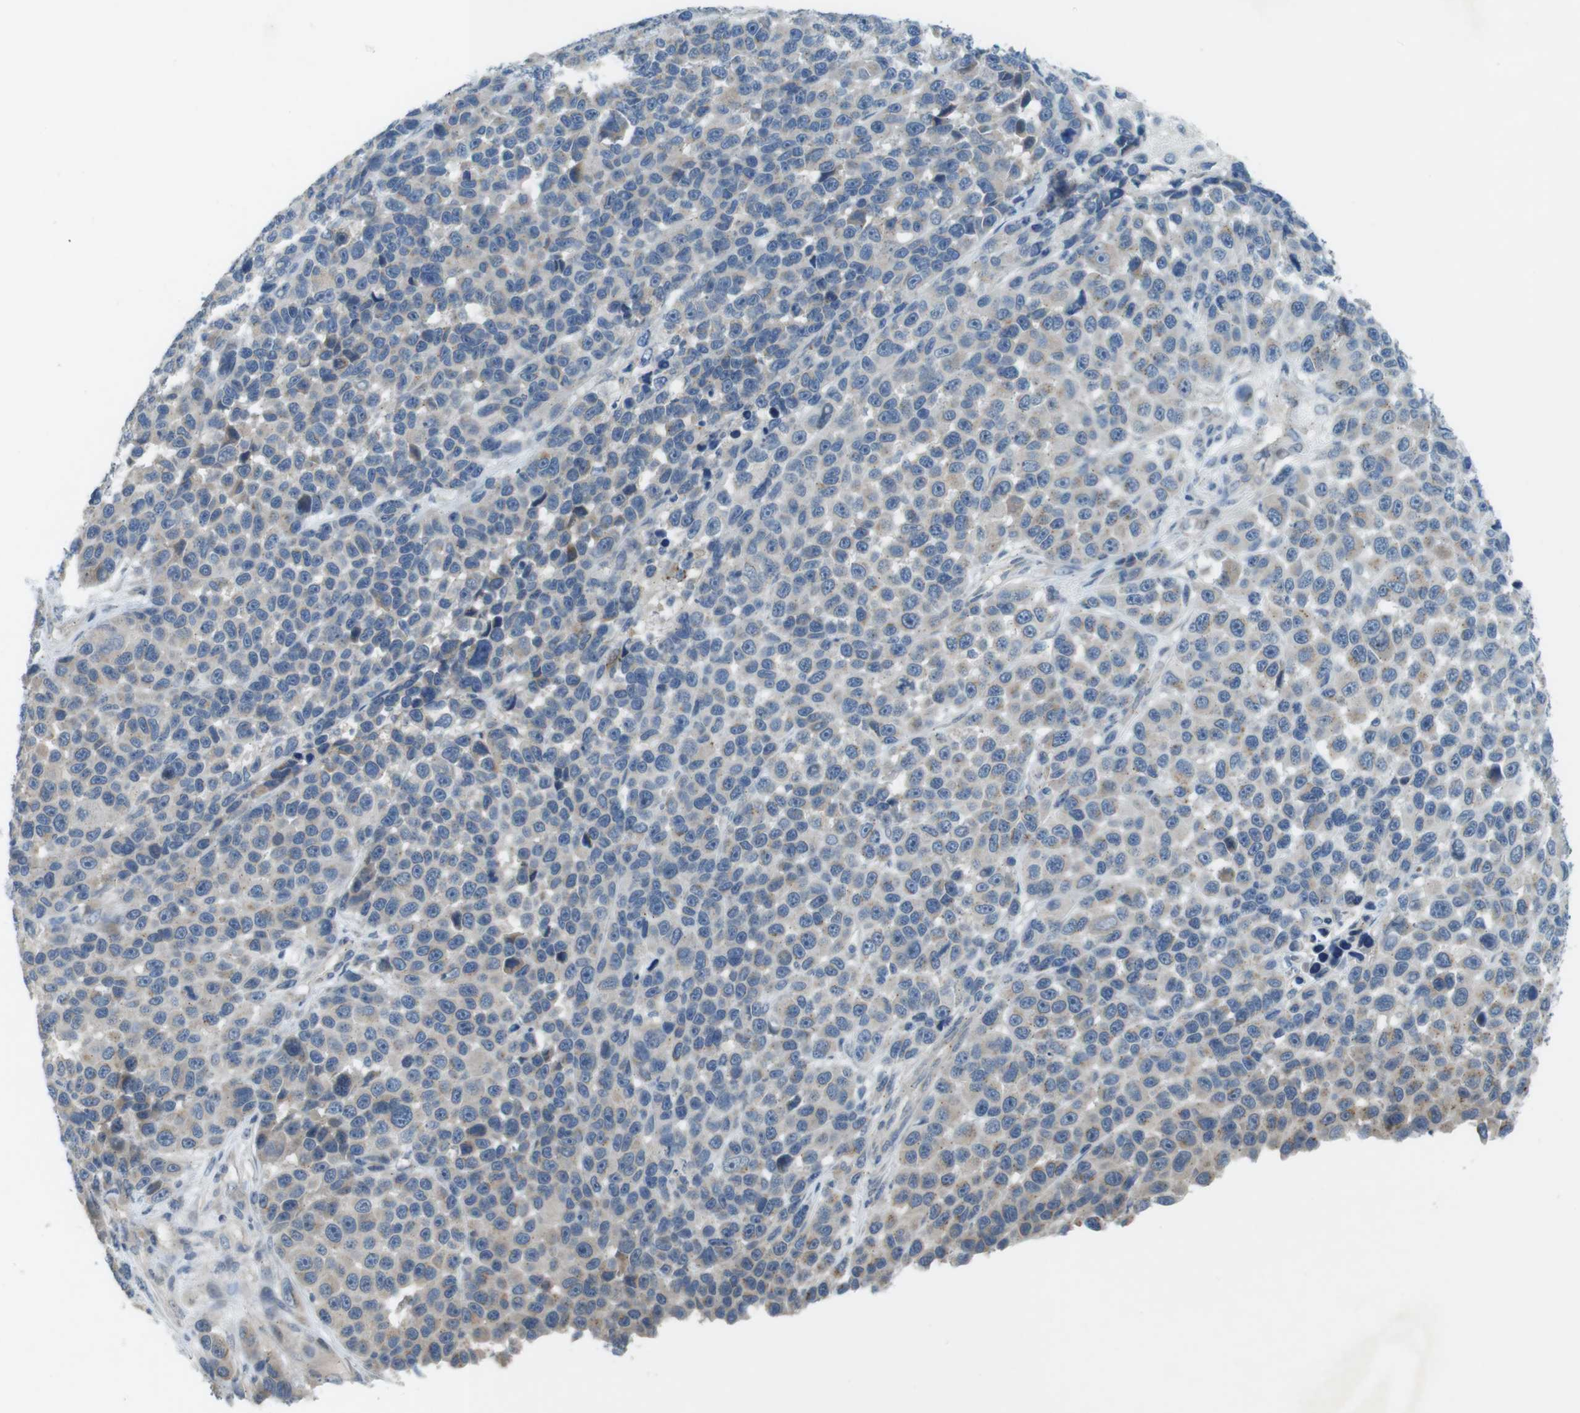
{"staining": {"intensity": "weak", "quantity": "25%-75%", "location": "cytoplasmic/membranous"}, "tissue": "melanoma", "cell_type": "Tumor cells", "image_type": "cancer", "snomed": [{"axis": "morphology", "description": "Malignant melanoma, NOS"}, {"axis": "topography", "description": "Skin"}], "caption": "A histopathology image of human melanoma stained for a protein demonstrates weak cytoplasmic/membranous brown staining in tumor cells.", "gene": "TYW1", "patient": {"sex": "male", "age": 53}}